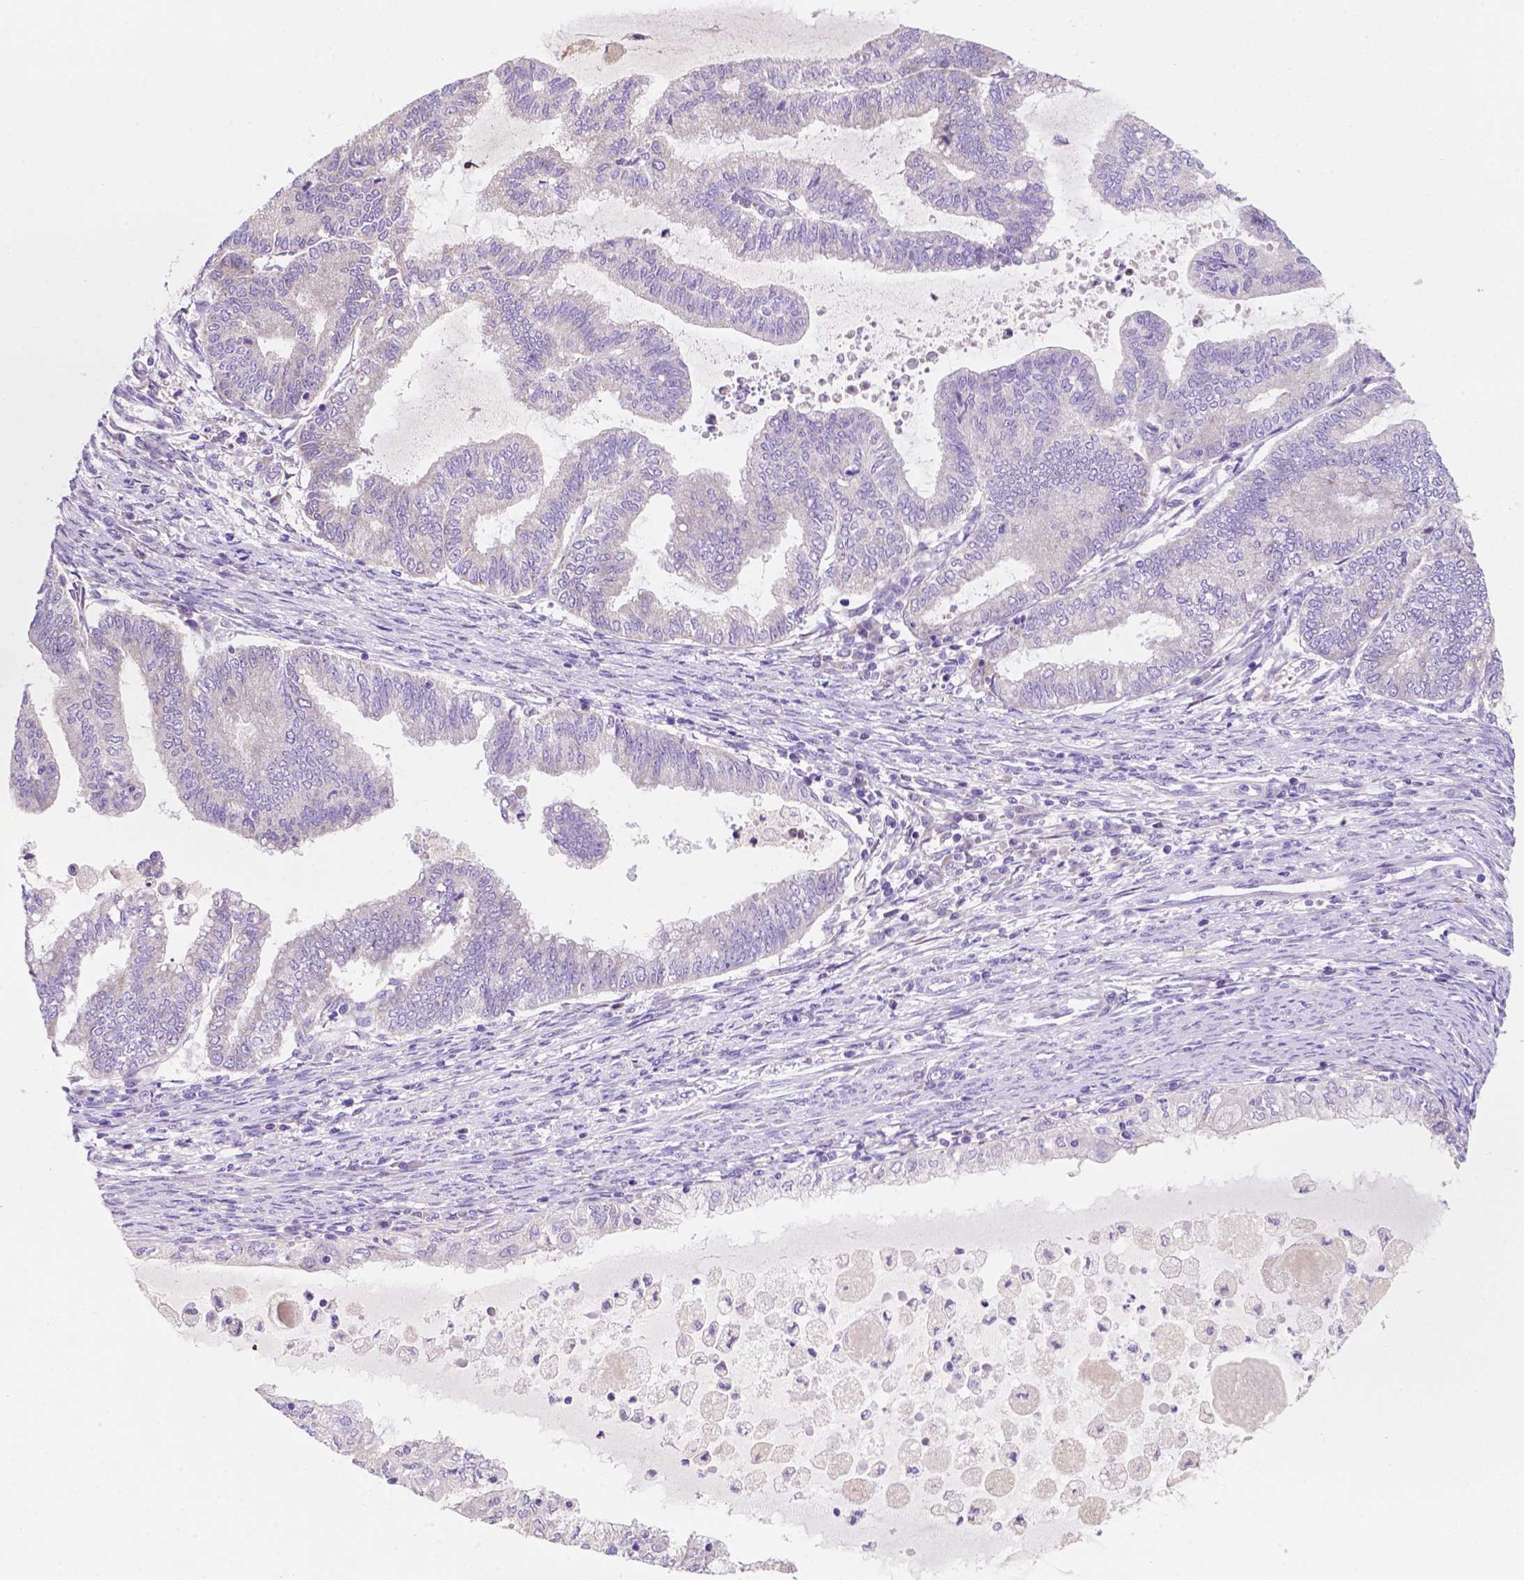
{"staining": {"intensity": "negative", "quantity": "none", "location": "none"}, "tissue": "endometrial cancer", "cell_type": "Tumor cells", "image_type": "cancer", "snomed": [{"axis": "morphology", "description": "Adenocarcinoma, NOS"}, {"axis": "topography", "description": "Endometrium"}], "caption": "The micrograph demonstrates no significant staining in tumor cells of endometrial cancer (adenocarcinoma). The staining was performed using DAB to visualize the protein expression in brown, while the nuclei were stained in blue with hematoxylin (Magnification: 20x).", "gene": "CEACAM7", "patient": {"sex": "female", "age": 79}}